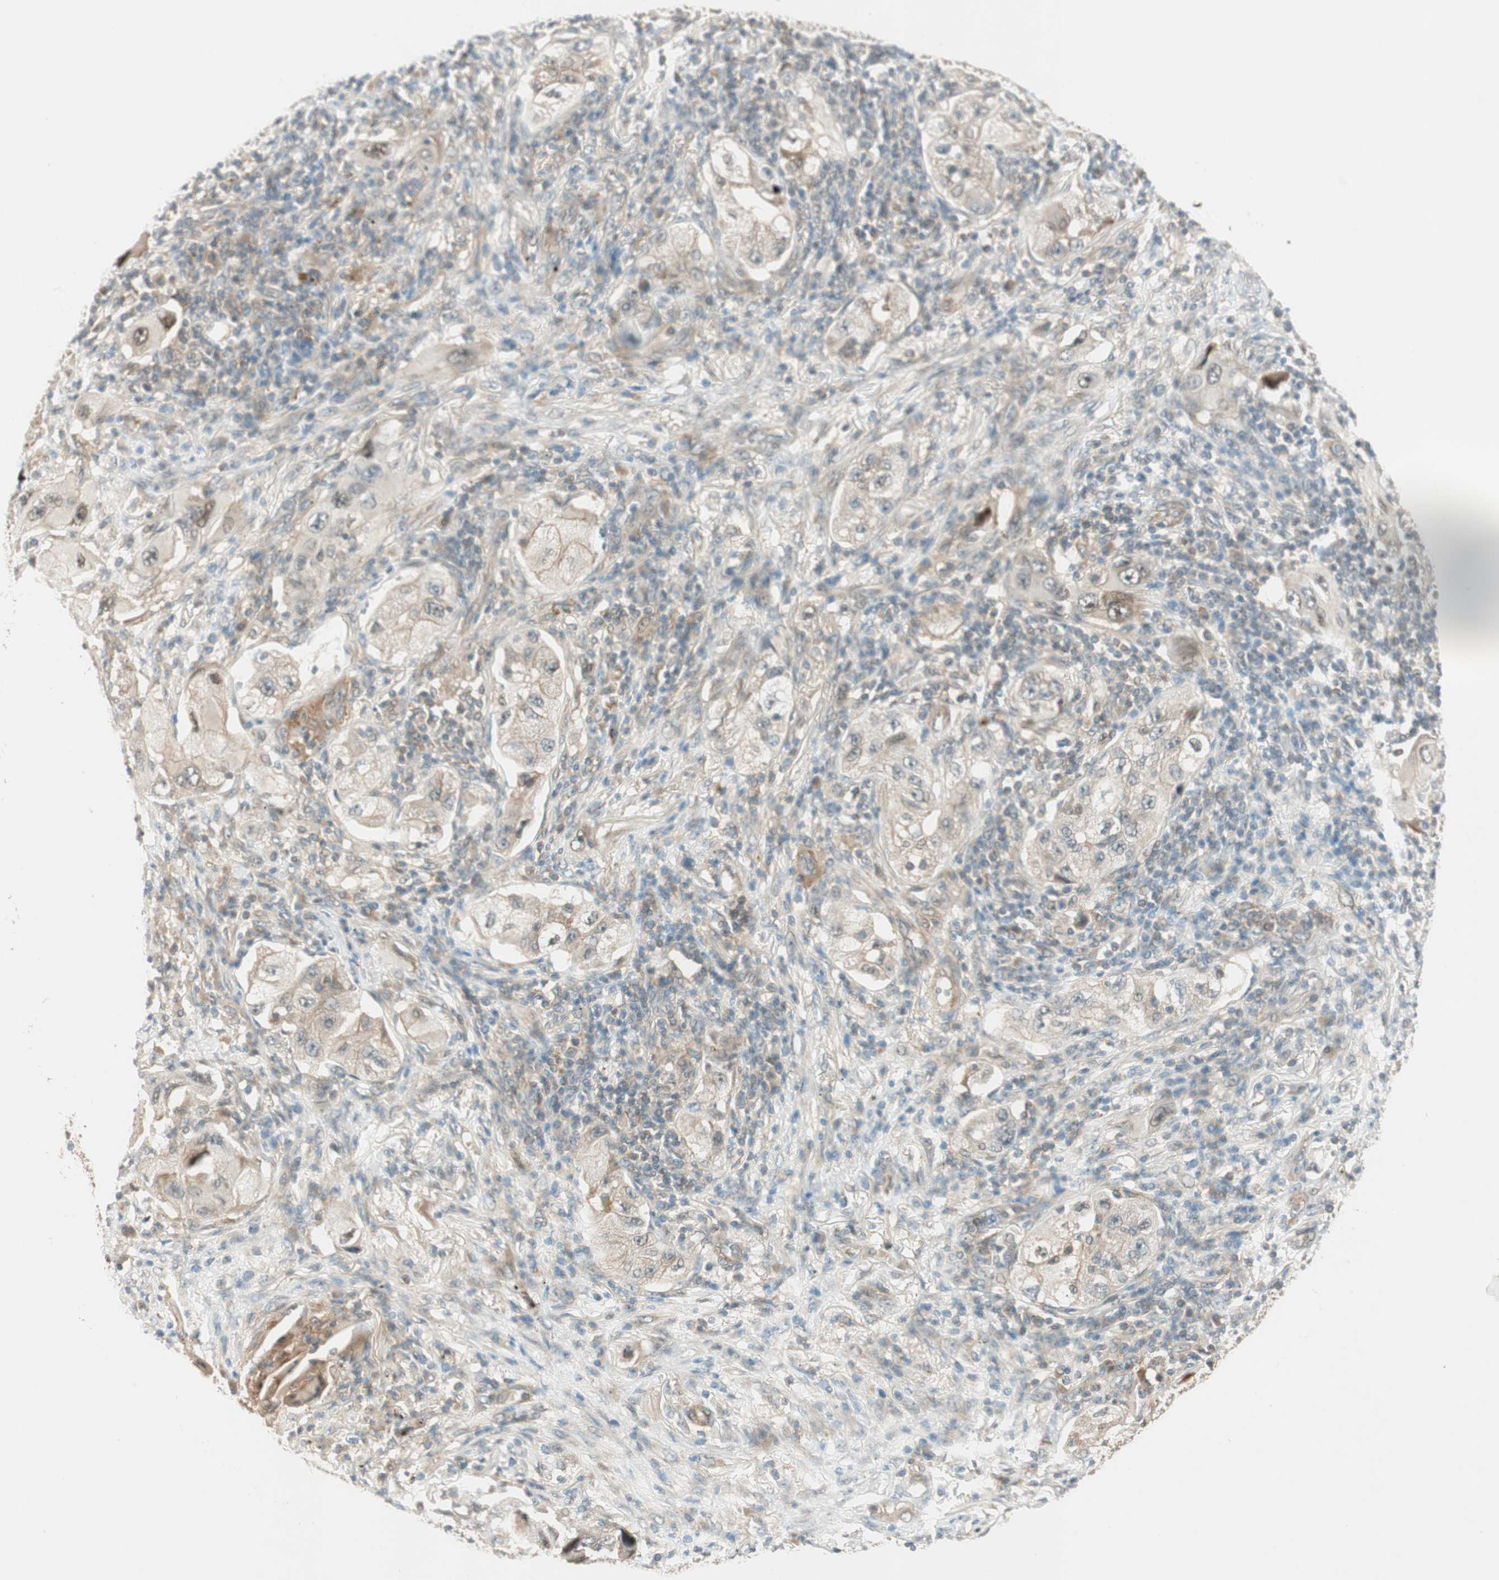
{"staining": {"intensity": "weak", "quantity": "25%-75%", "location": "cytoplasmic/membranous"}, "tissue": "lung cancer", "cell_type": "Tumor cells", "image_type": "cancer", "snomed": [{"axis": "morphology", "description": "Adenocarcinoma, NOS"}, {"axis": "topography", "description": "Lung"}], "caption": "A micrograph showing weak cytoplasmic/membranous staining in about 25%-75% of tumor cells in lung cancer, as visualized by brown immunohistochemical staining.", "gene": "PSMD8", "patient": {"sex": "female", "age": 65}}